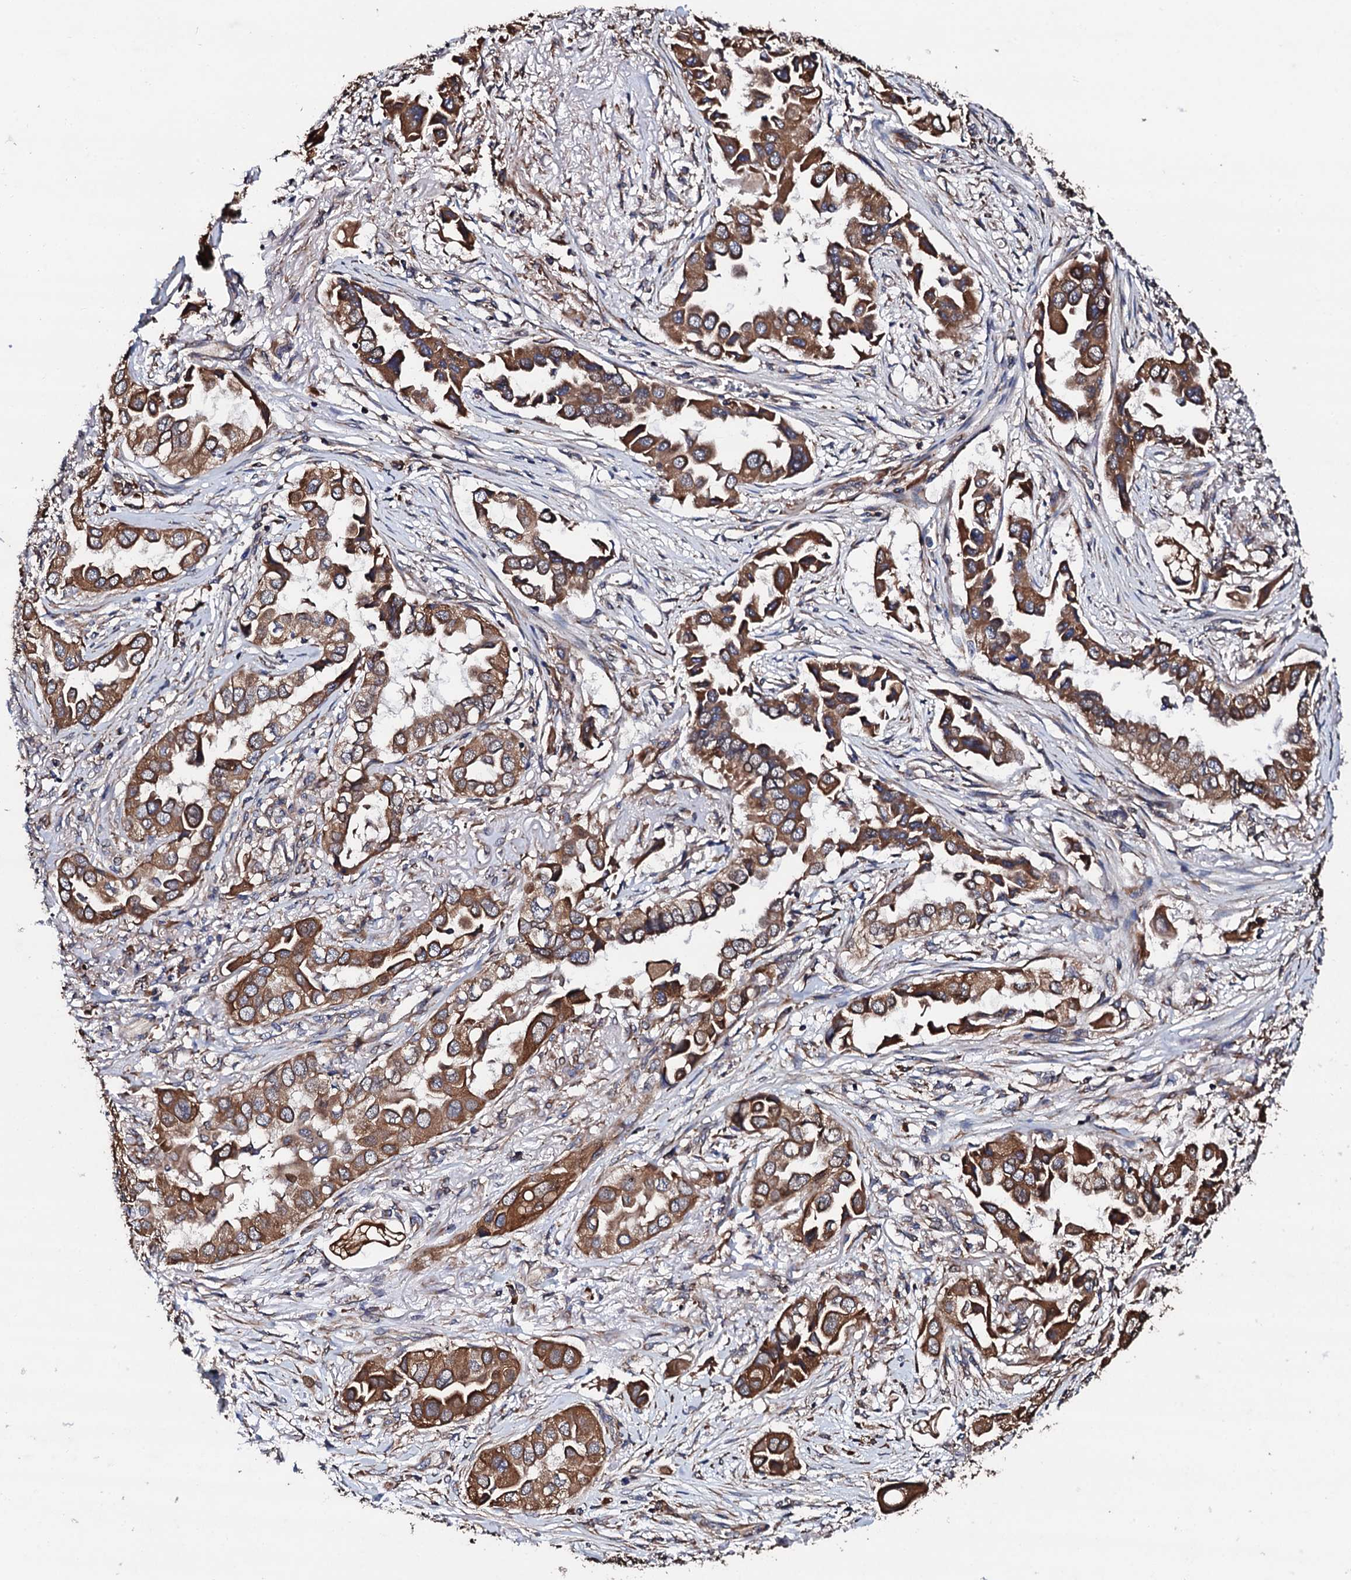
{"staining": {"intensity": "strong", "quantity": ">75%", "location": "cytoplasmic/membranous"}, "tissue": "lung cancer", "cell_type": "Tumor cells", "image_type": "cancer", "snomed": [{"axis": "morphology", "description": "Adenocarcinoma, NOS"}, {"axis": "topography", "description": "Lung"}], "caption": "High-magnification brightfield microscopy of adenocarcinoma (lung) stained with DAB (3,3'-diaminobenzidine) (brown) and counterstained with hematoxylin (blue). tumor cells exhibit strong cytoplasmic/membranous positivity is appreciated in about>75% of cells. (Brightfield microscopy of DAB IHC at high magnification).", "gene": "CKAP5", "patient": {"sex": "female", "age": 76}}